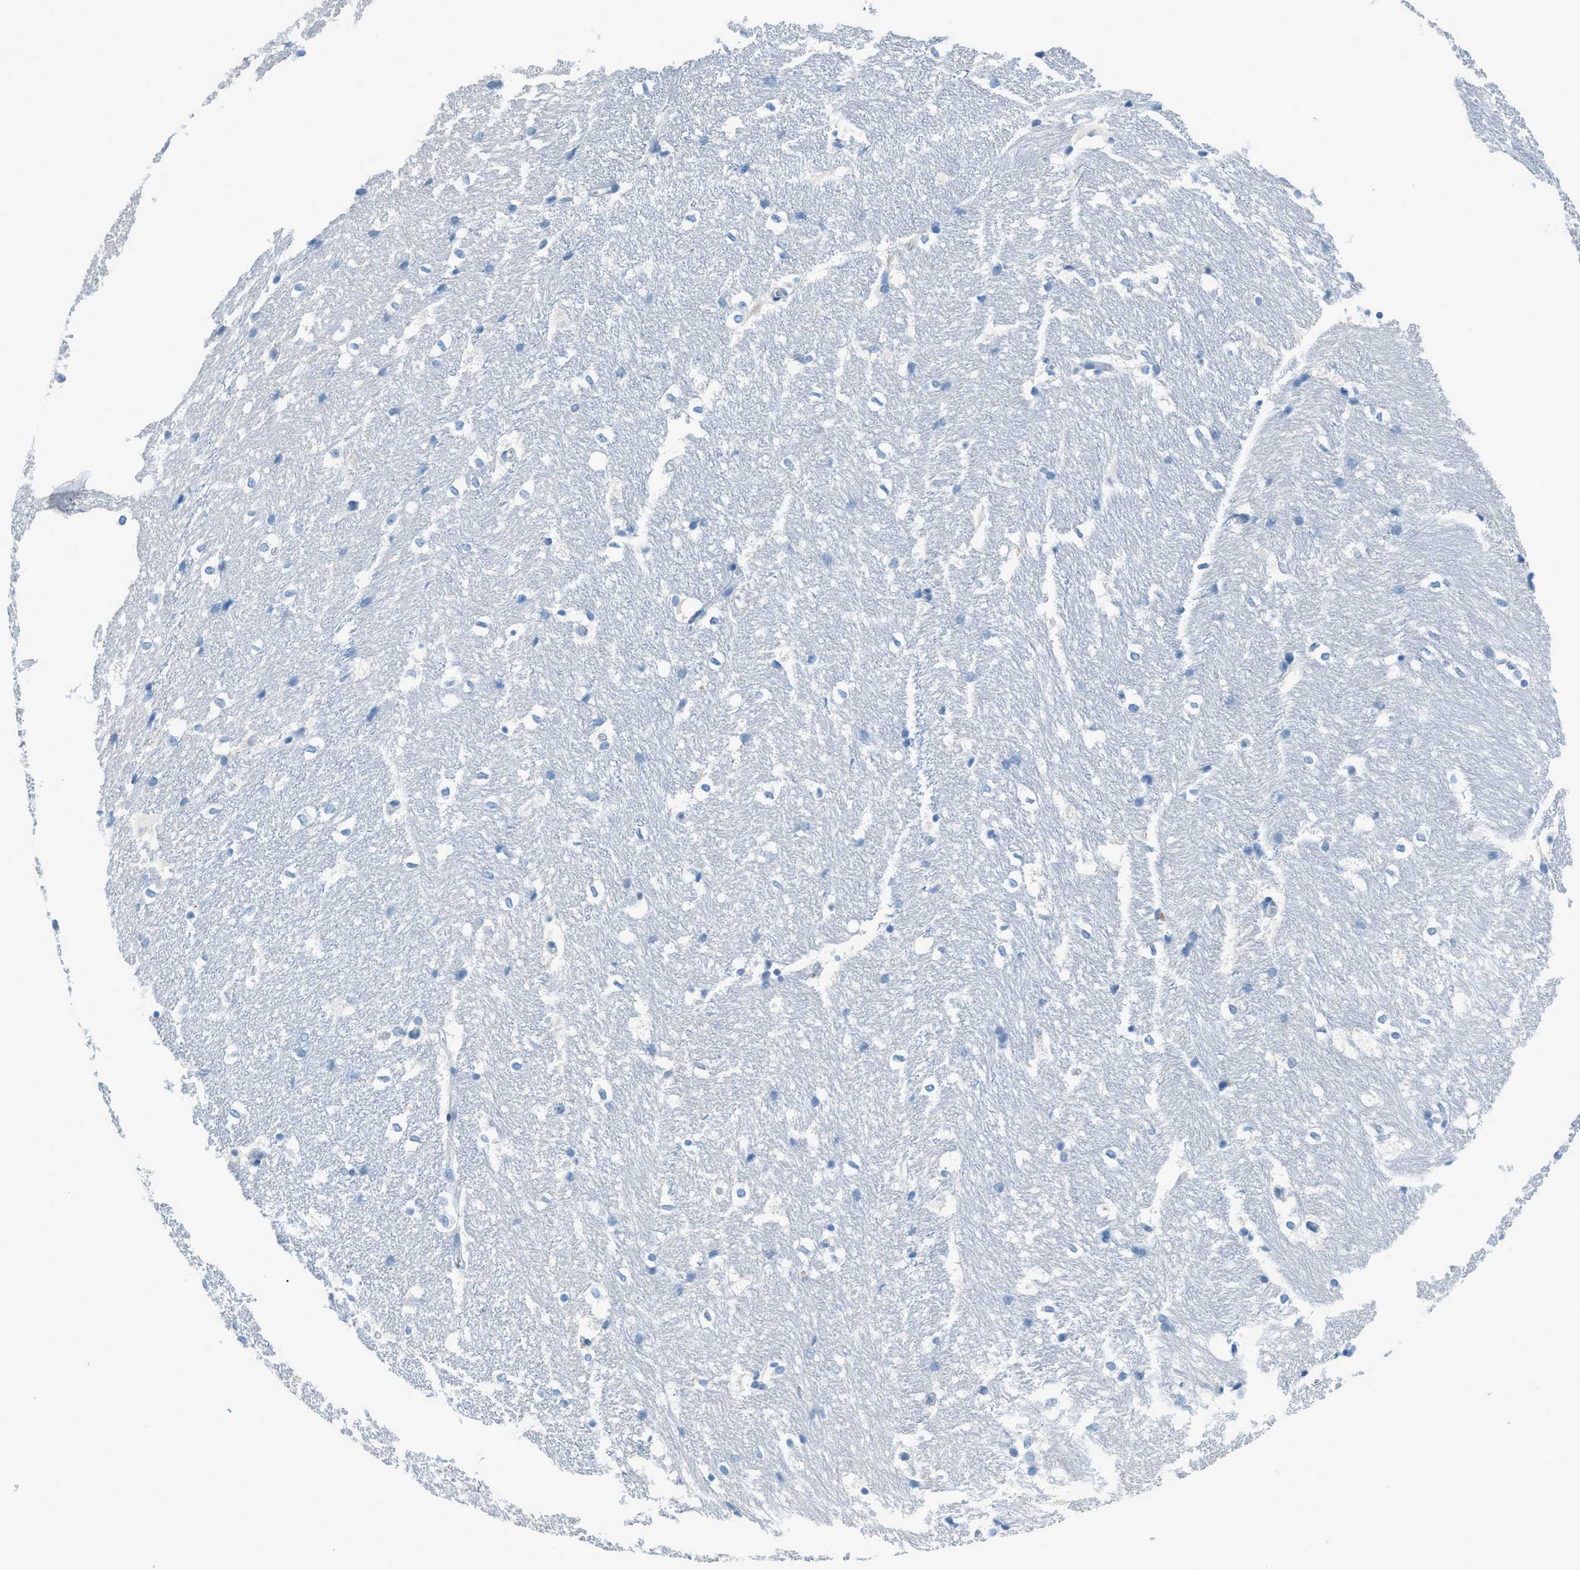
{"staining": {"intensity": "negative", "quantity": "none", "location": "none"}, "tissue": "hippocampus", "cell_type": "Glial cells", "image_type": "normal", "snomed": [{"axis": "morphology", "description": "Normal tissue, NOS"}, {"axis": "topography", "description": "Hippocampus"}], "caption": "Image shows no significant protein positivity in glial cells of benign hippocampus.", "gene": "ACAN", "patient": {"sex": "female", "age": 19}}